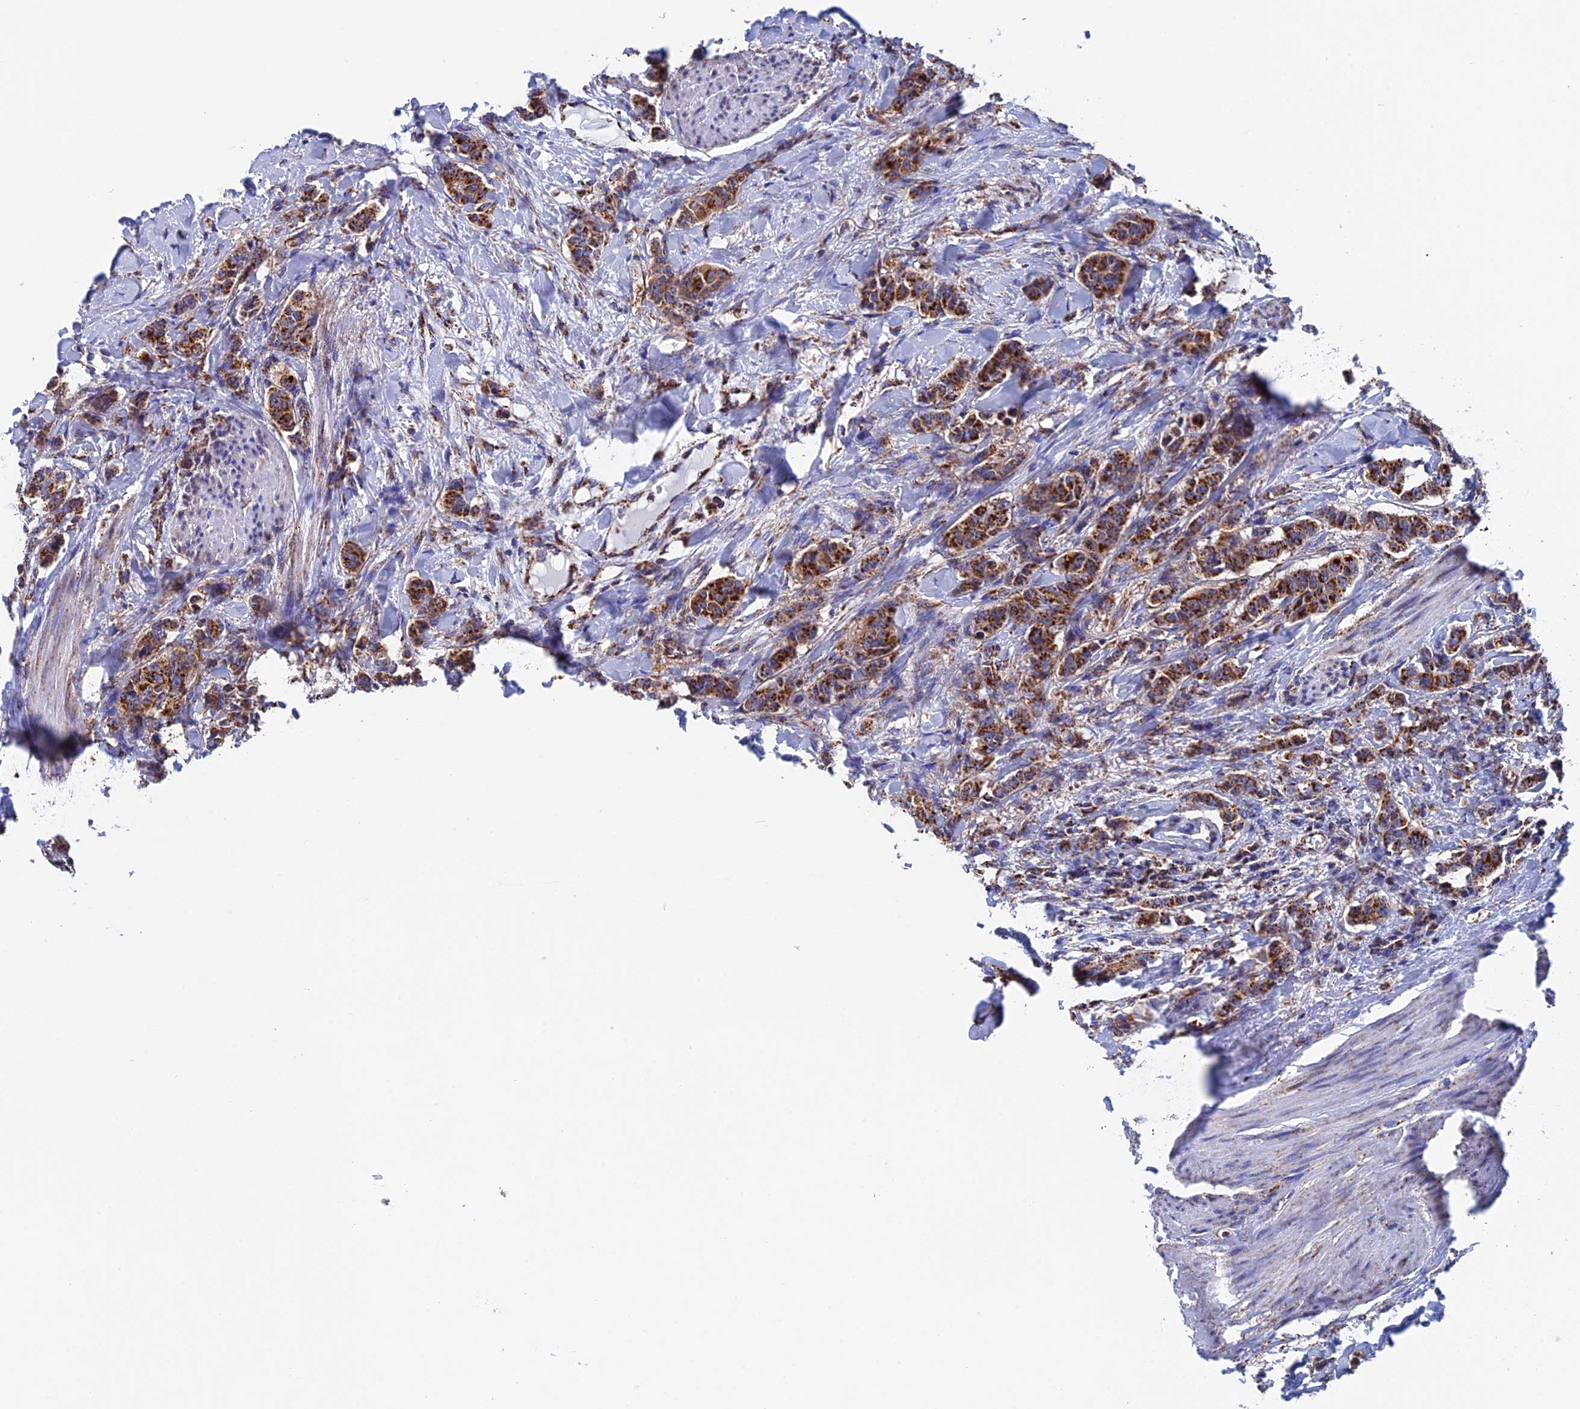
{"staining": {"intensity": "strong", "quantity": ">75%", "location": "cytoplasmic/membranous"}, "tissue": "breast cancer", "cell_type": "Tumor cells", "image_type": "cancer", "snomed": [{"axis": "morphology", "description": "Duct carcinoma"}, {"axis": "topography", "description": "Breast"}], "caption": "Protein staining exhibits strong cytoplasmic/membranous positivity in about >75% of tumor cells in invasive ductal carcinoma (breast).", "gene": "WDR83", "patient": {"sex": "female", "age": 40}}